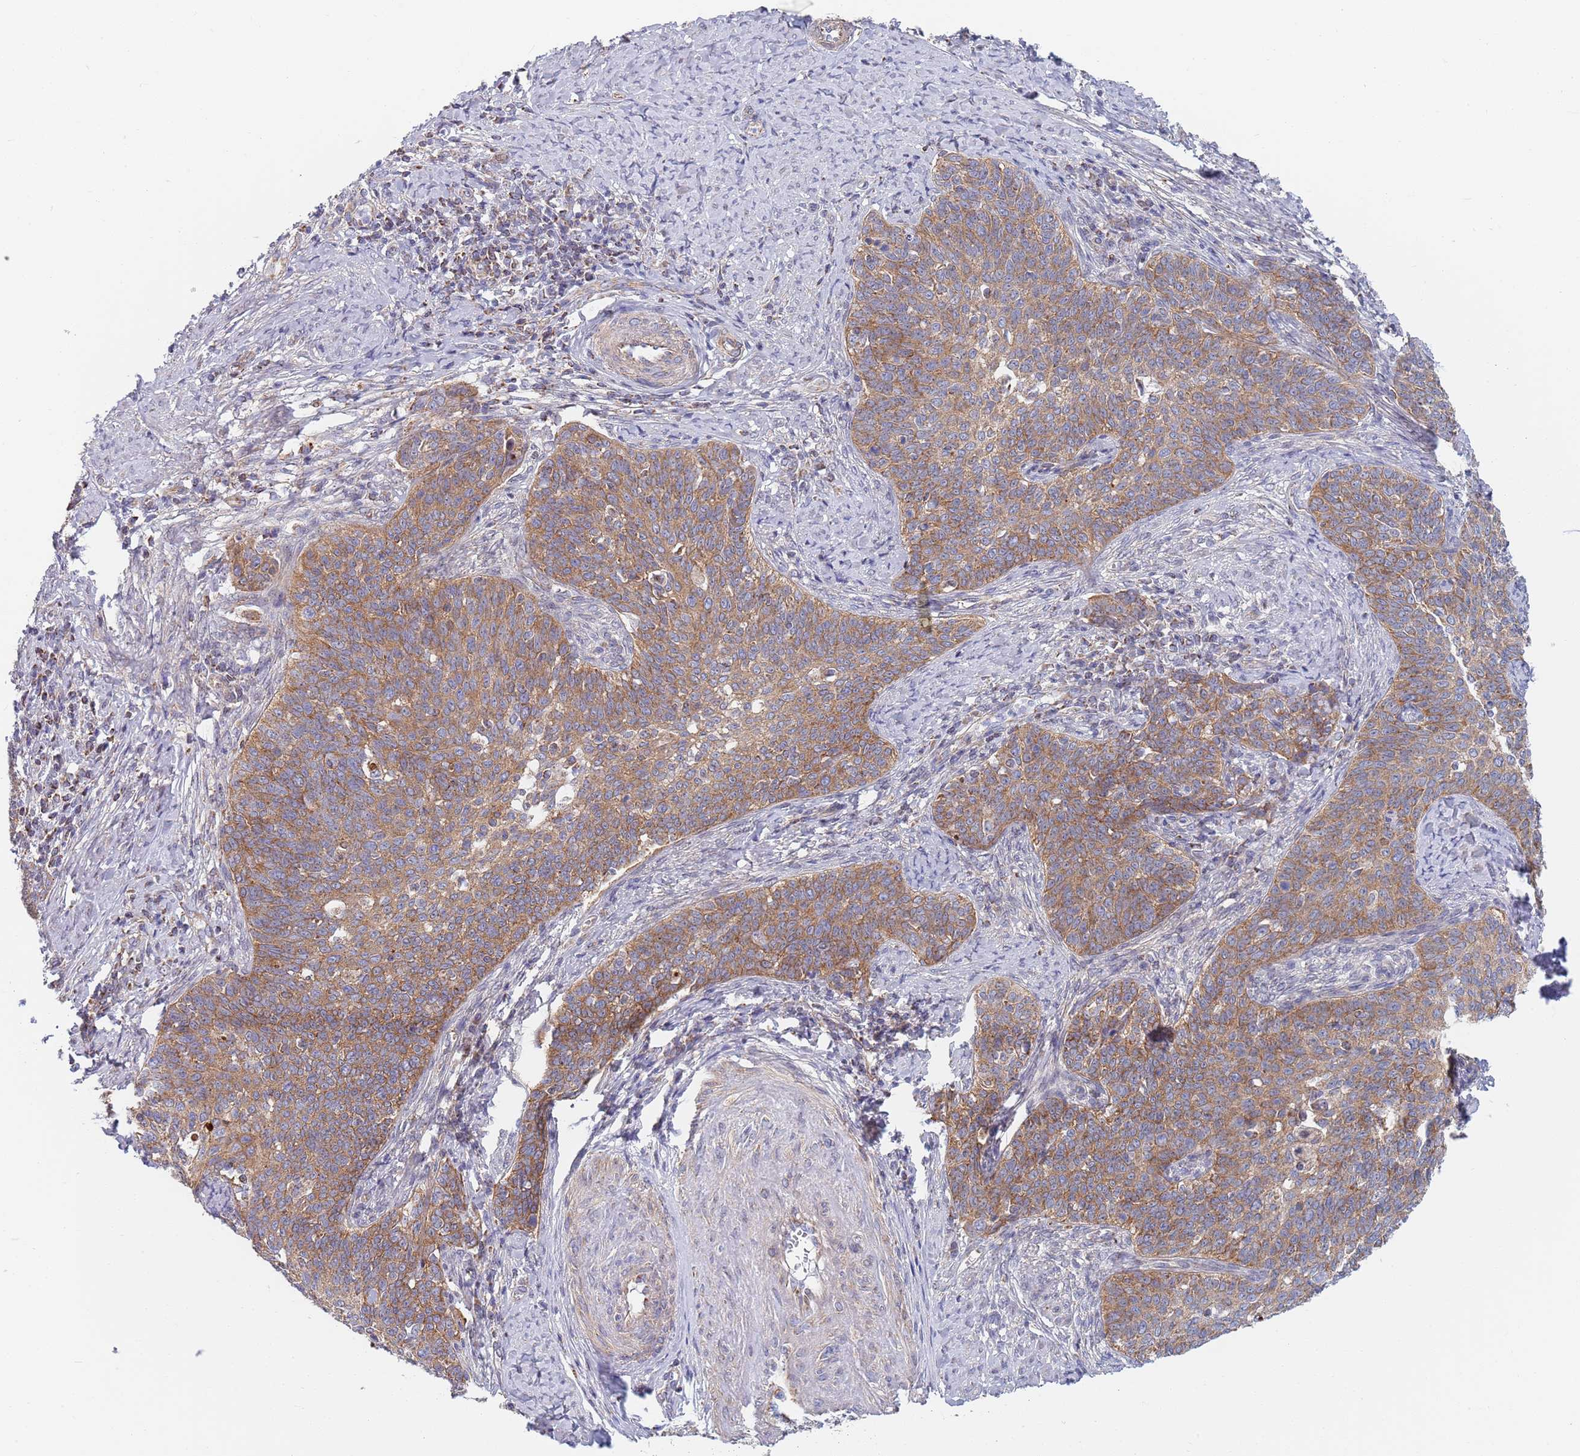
{"staining": {"intensity": "moderate", "quantity": ">75%", "location": "cytoplasmic/membranous"}, "tissue": "cervical cancer", "cell_type": "Tumor cells", "image_type": "cancer", "snomed": [{"axis": "morphology", "description": "Squamous cell carcinoma, NOS"}, {"axis": "topography", "description": "Cervix"}], "caption": "Cervical squamous cell carcinoma was stained to show a protein in brown. There is medium levels of moderate cytoplasmic/membranous expression in about >75% of tumor cells.", "gene": "PWWP3A", "patient": {"sex": "female", "age": 39}}